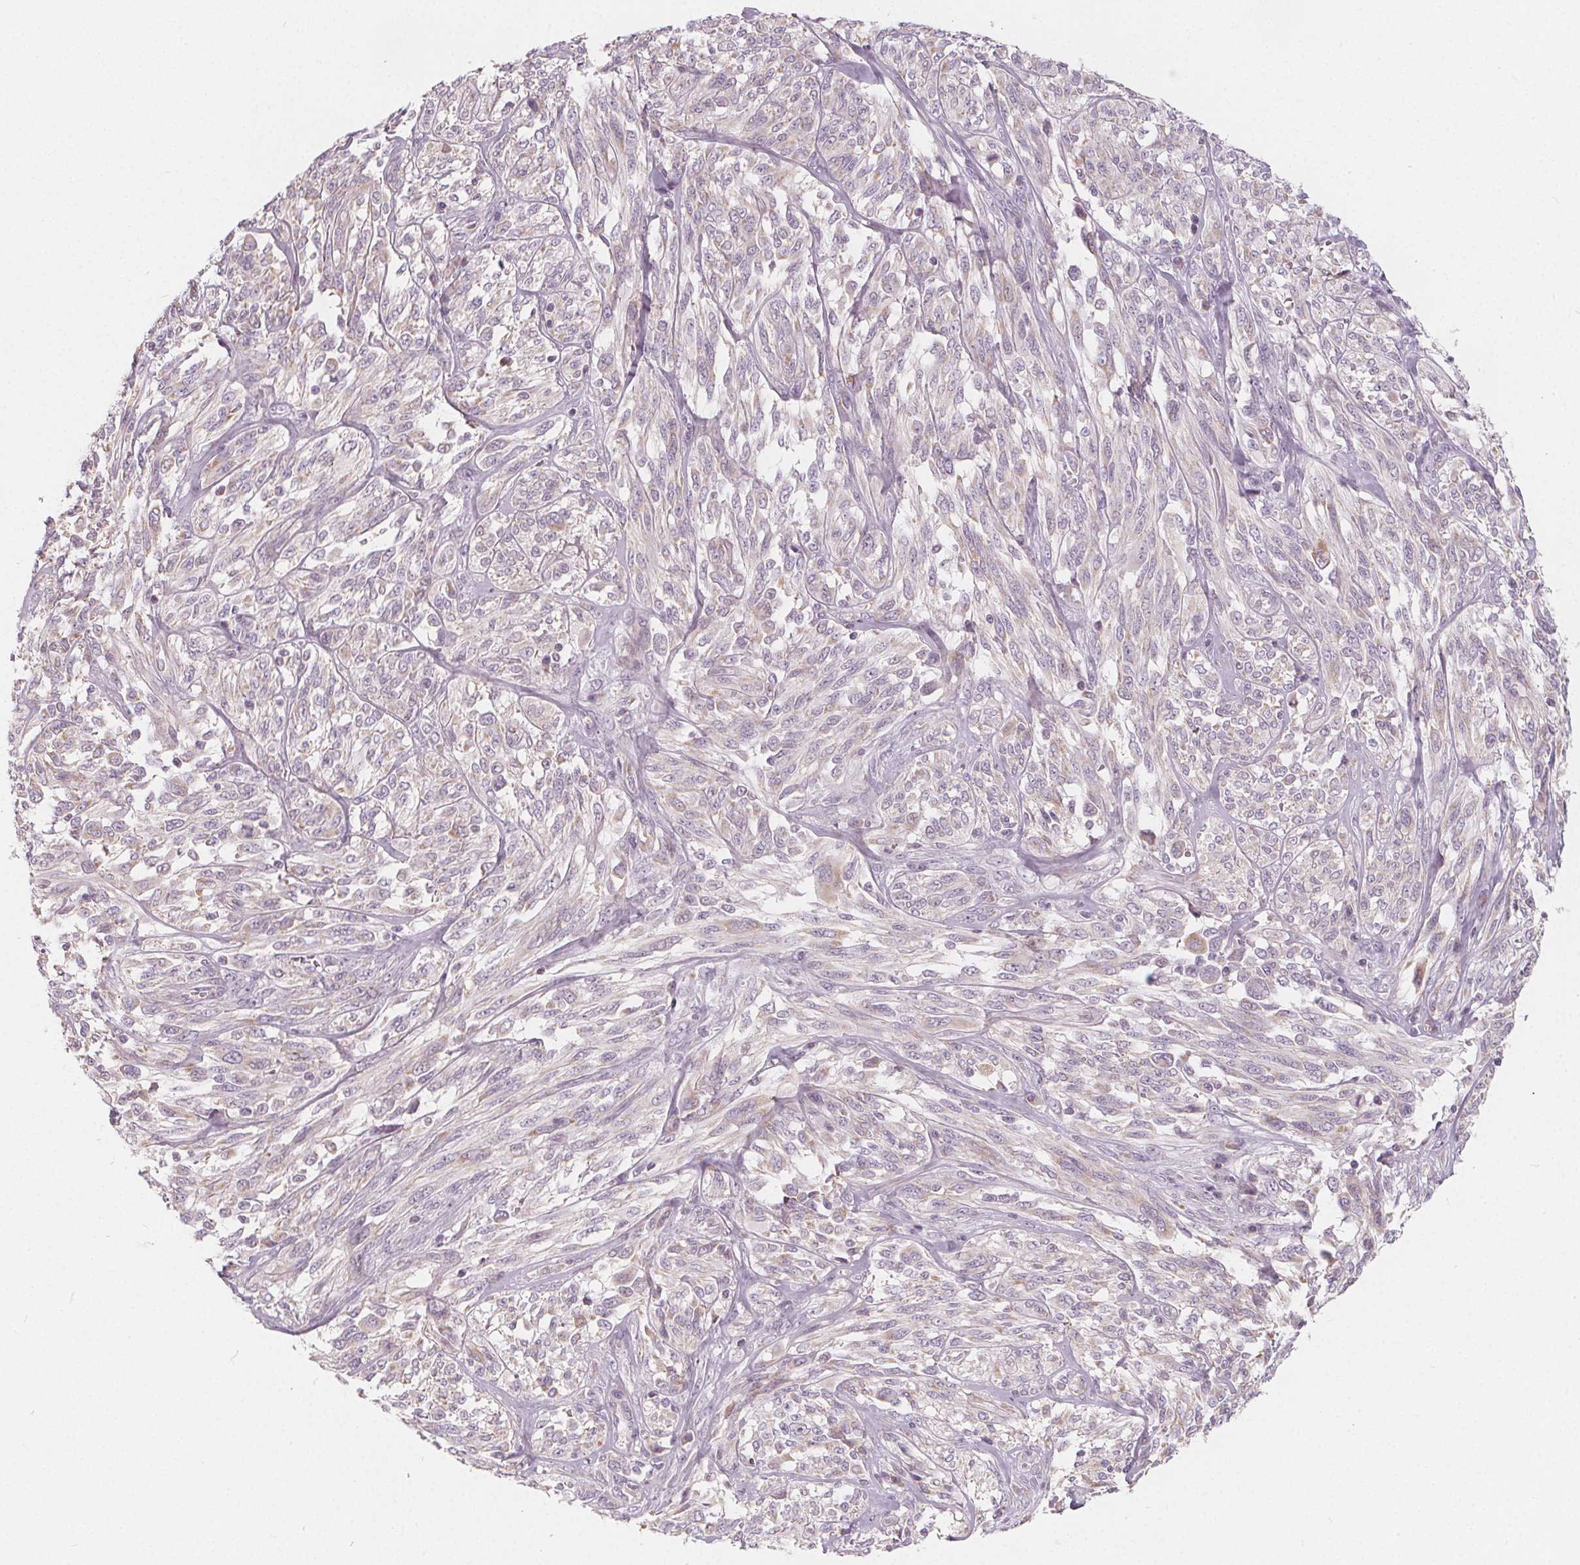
{"staining": {"intensity": "negative", "quantity": "none", "location": "none"}, "tissue": "melanoma", "cell_type": "Tumor cells", "image_type": "cancer", "snomed": [{"axis": "morphology", "description": "Malignant melanoma, NOS"}, {"axis": "topography", "description": "Skin"}], "caption": "Melanoma stained for a protein using immunohistochemistry (IHC) shows no expression tumor cells.", "gene": "NUP210L", "patient": {"sex": "female", "age": 91}}